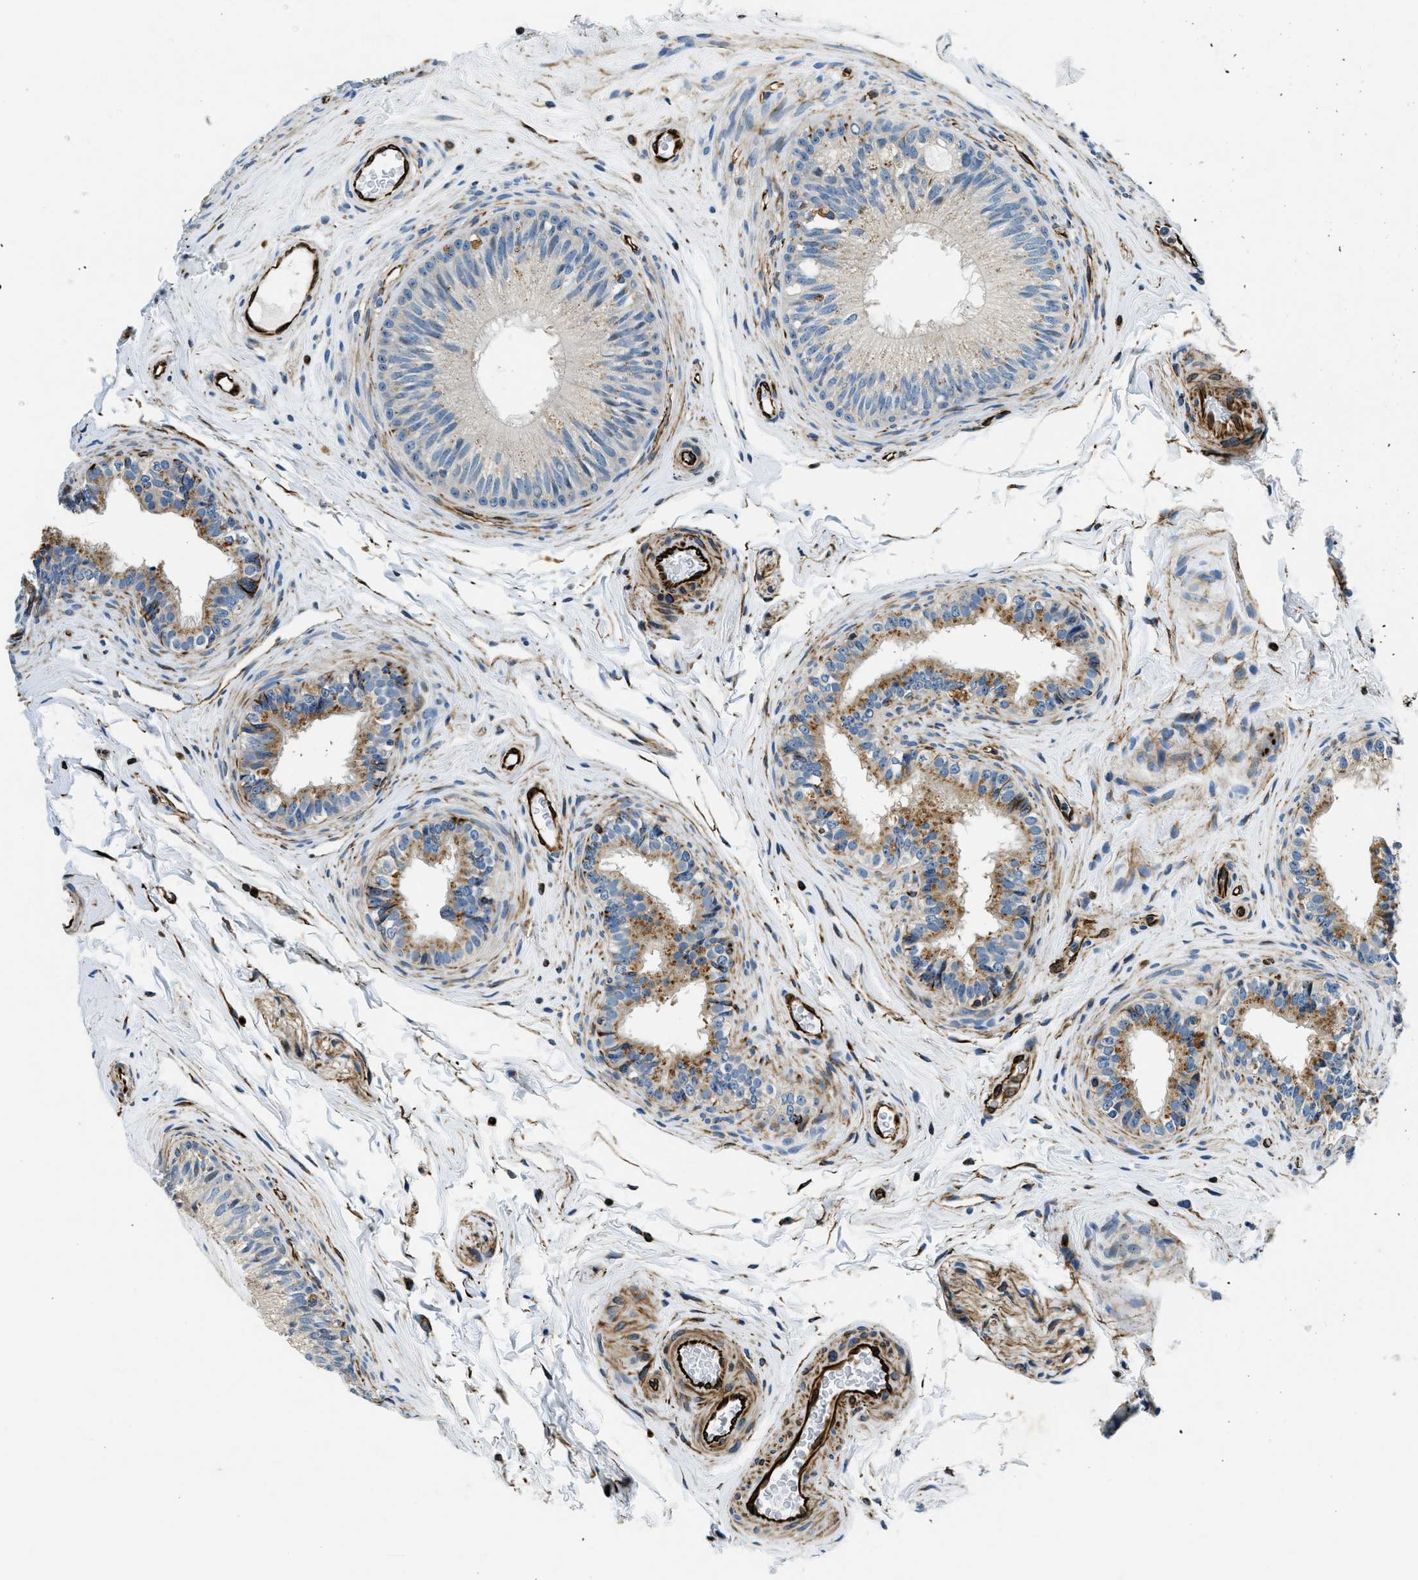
{"staining": {"intensity": "moderate", "quantity": "<25%", "location": "cytoplasmic/membranous"}, "tissue": "epididymis", "cell_type": "Glandular cells", "image_type": "normal", "snomed": [{"axis": "morphology", "description": "Normal tissue, NOS"}, {"axis": "topography", "description": "Testis"}, {"axis": "topography", "description": "Epididymis"}], "caption": "IHC of normal epididymis reveals low levels of moderate cytoplasmic/membranous expression in about <25% of glandular cells.", "gene": "GNS", "patient": {"sex": "male", "age": 36}}